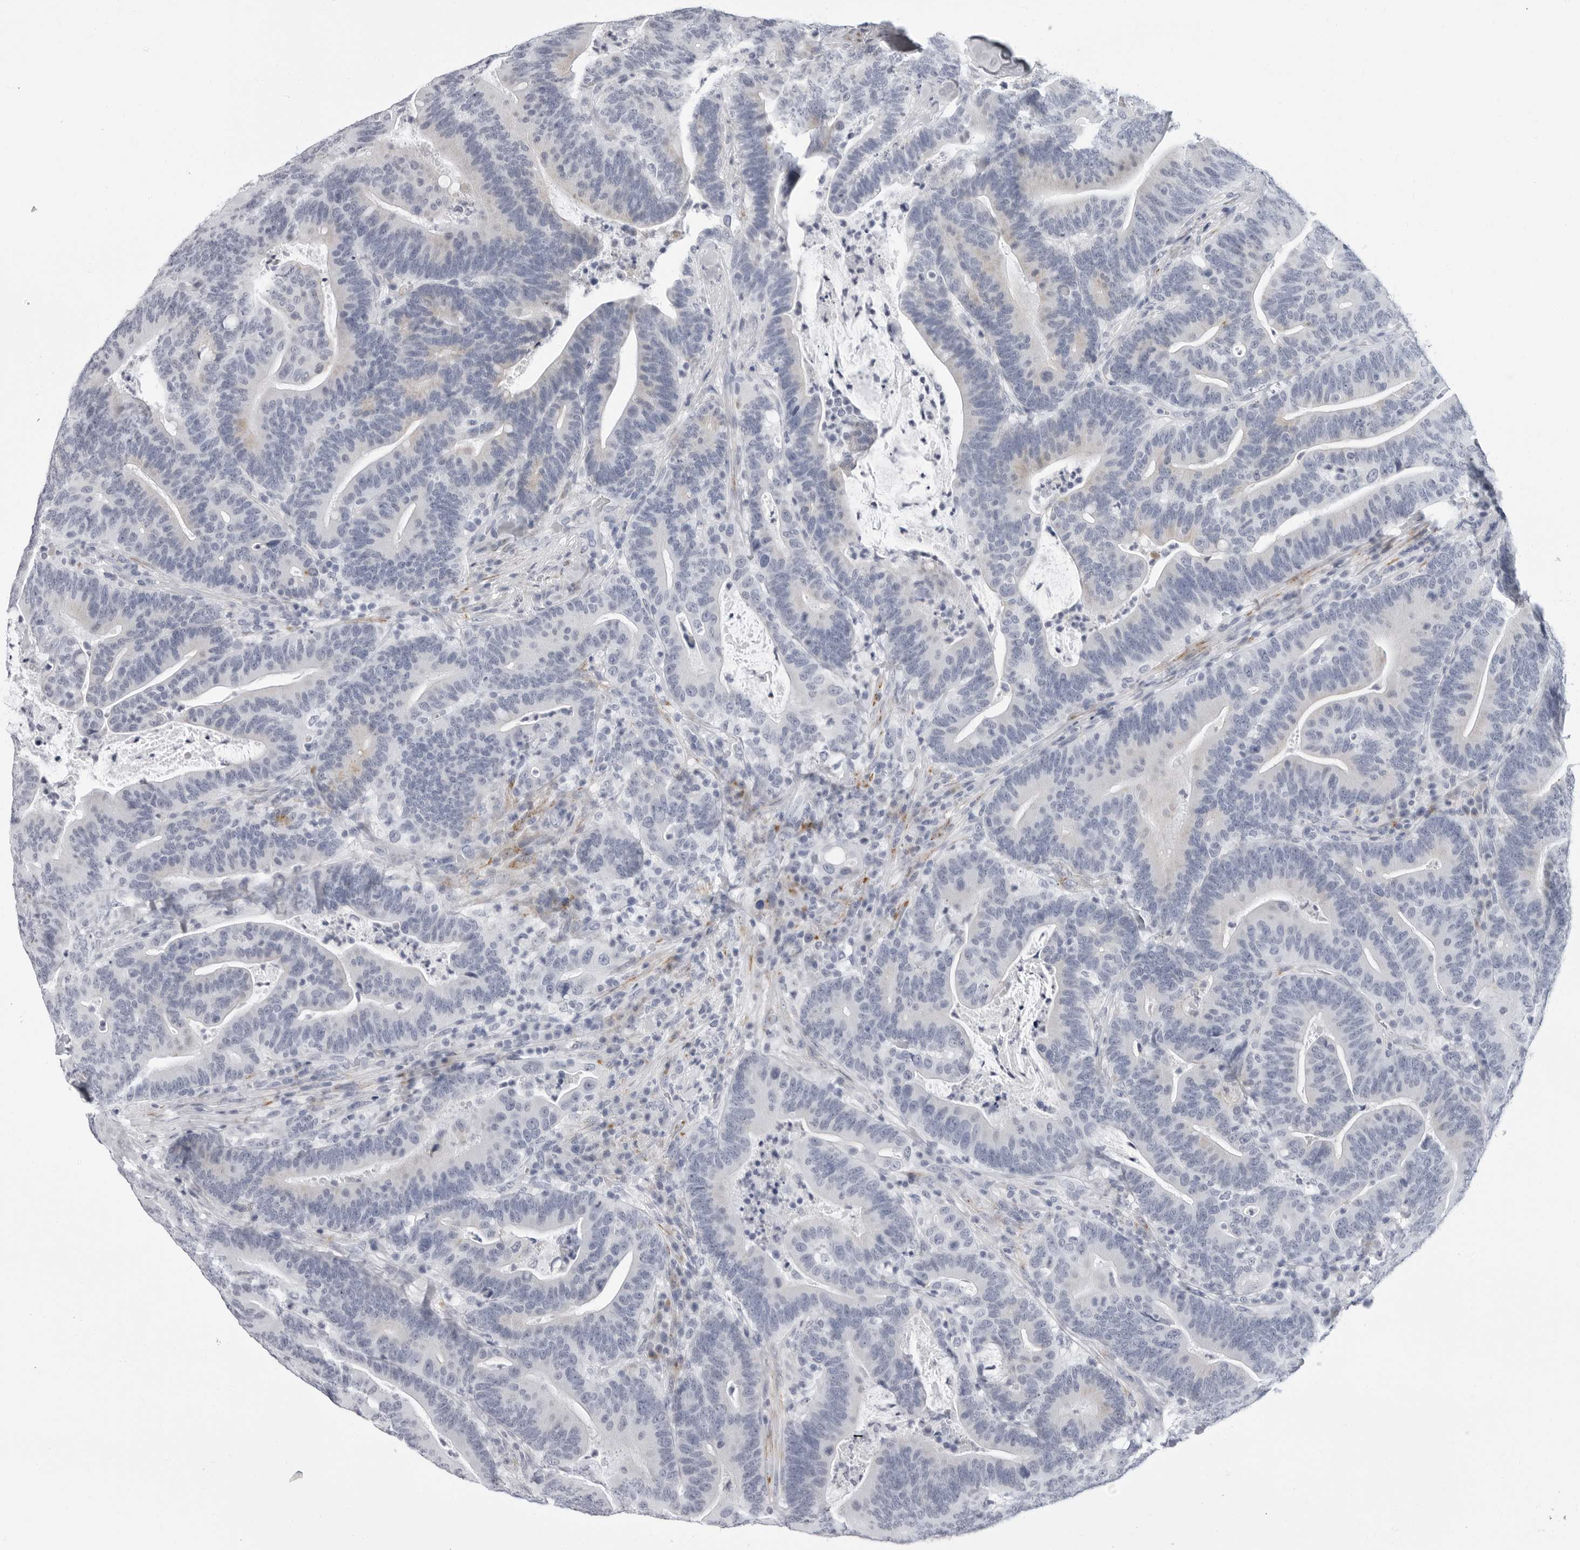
{"staining": {"intensity": "negative", "quantity": "none", "location": "none"}, "tissue": "colorectal cancer", "cell_type": "Tumor cells", "image_type": "cancer", "snomed": [{"axis": "morphology", "description": "Adenocarcinoma, NOS"}, {"axis": "topography", "description": "Colon"}], "caption": "Tumor cells are negative for protein expression in human colorectal cancer.", "gene": "ERICH3", "patient": {"sex": "female", "age": 66}}